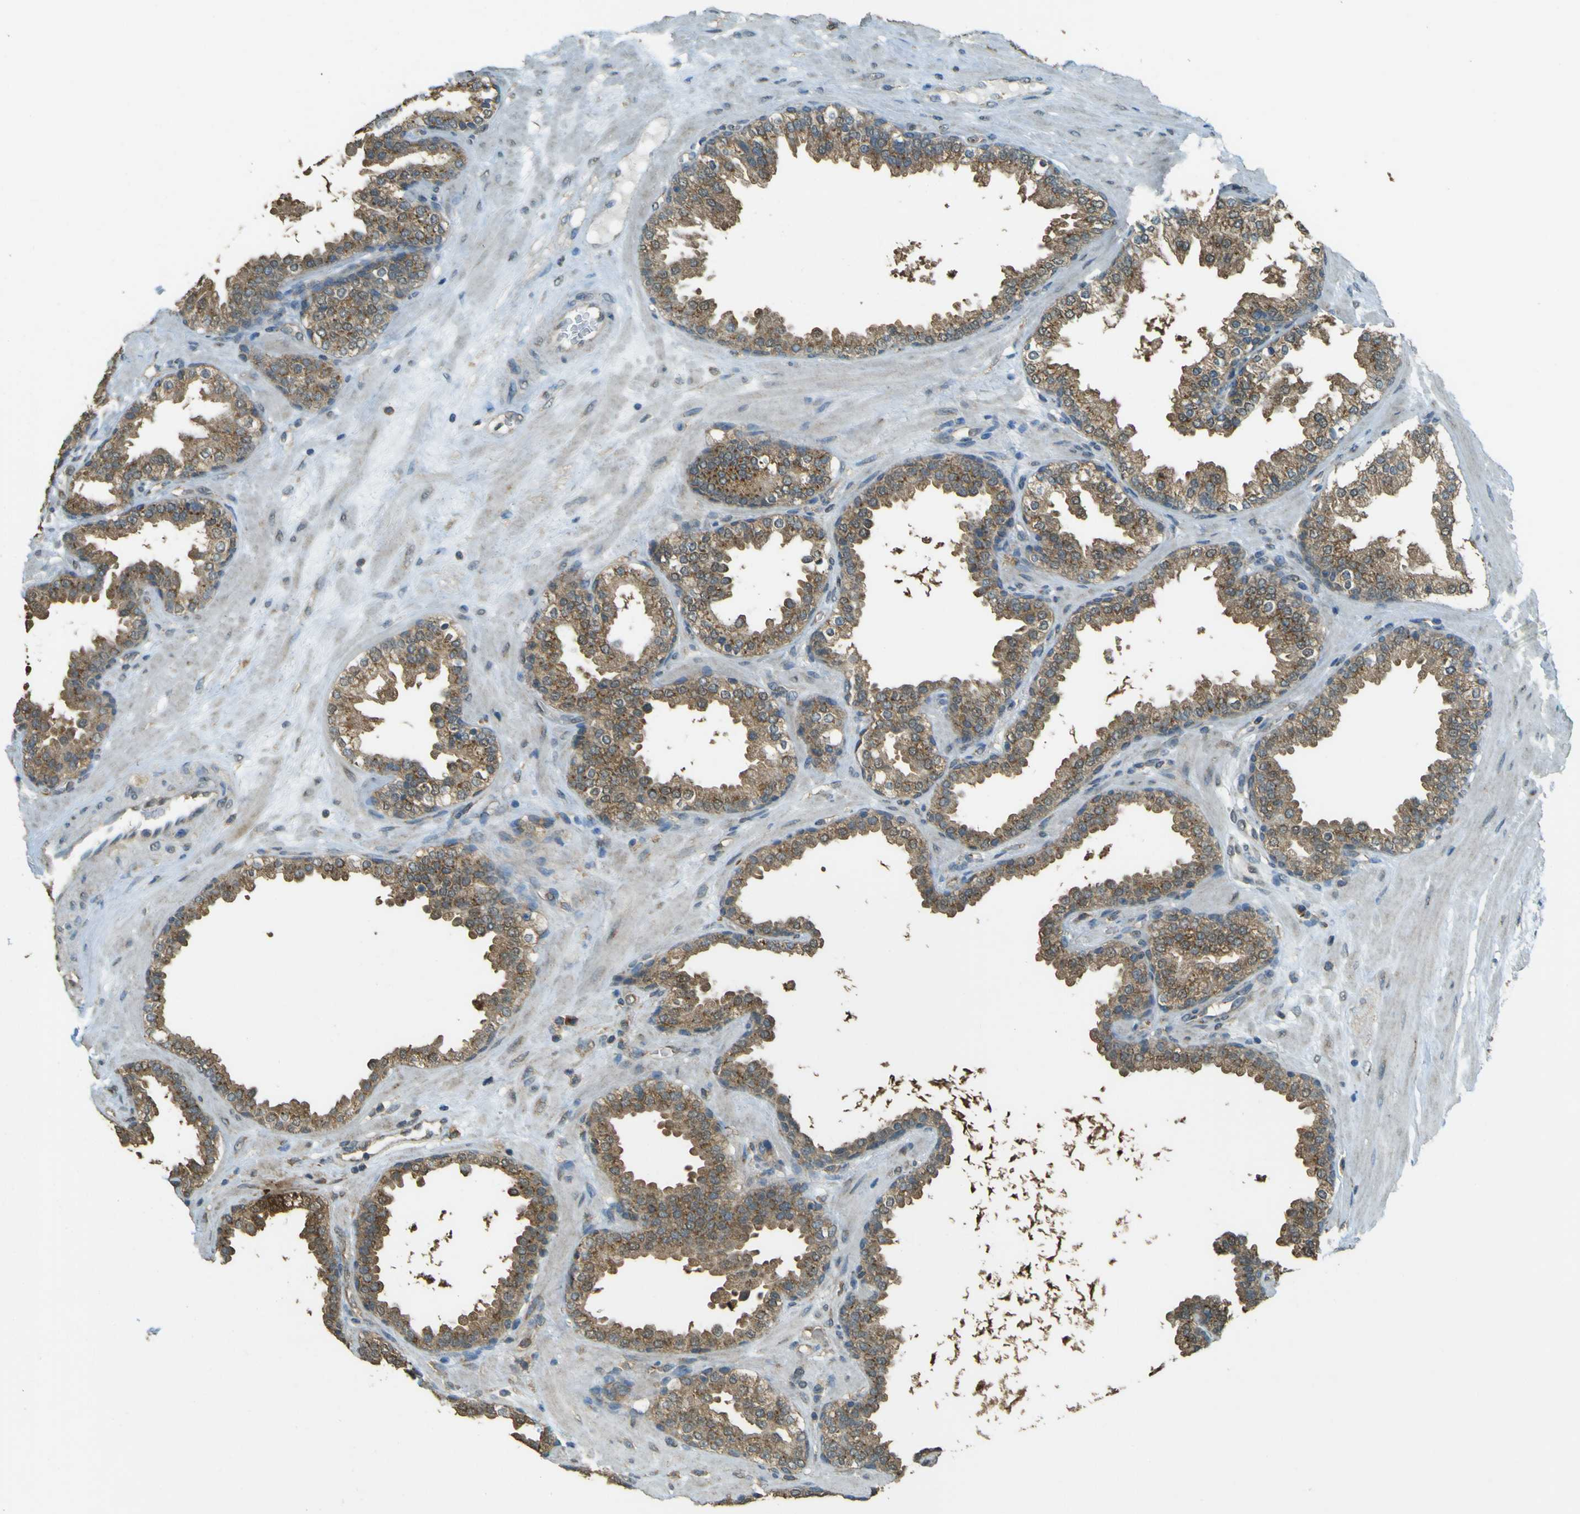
{"staining": {"intensity": "moderate", "quantity": ">75%", "location": "cytoplasmic/membranous"}, "tissue": "prostate", "cell_type": "Glandular cells", "image_type": "normal", "snomed": [{"axis": "morphology", "description": "Normal tissue, NOS"}, {"axis": "topography", "description": "Prostate"}], "caption": "Prostate stained for a protein (brown) displays moderate cytoplasmic/membranous positive staining in approximately >75% of glandular cells.", "gene": "GOLGA1", "patient": {"sex": "male", "age": 51}}